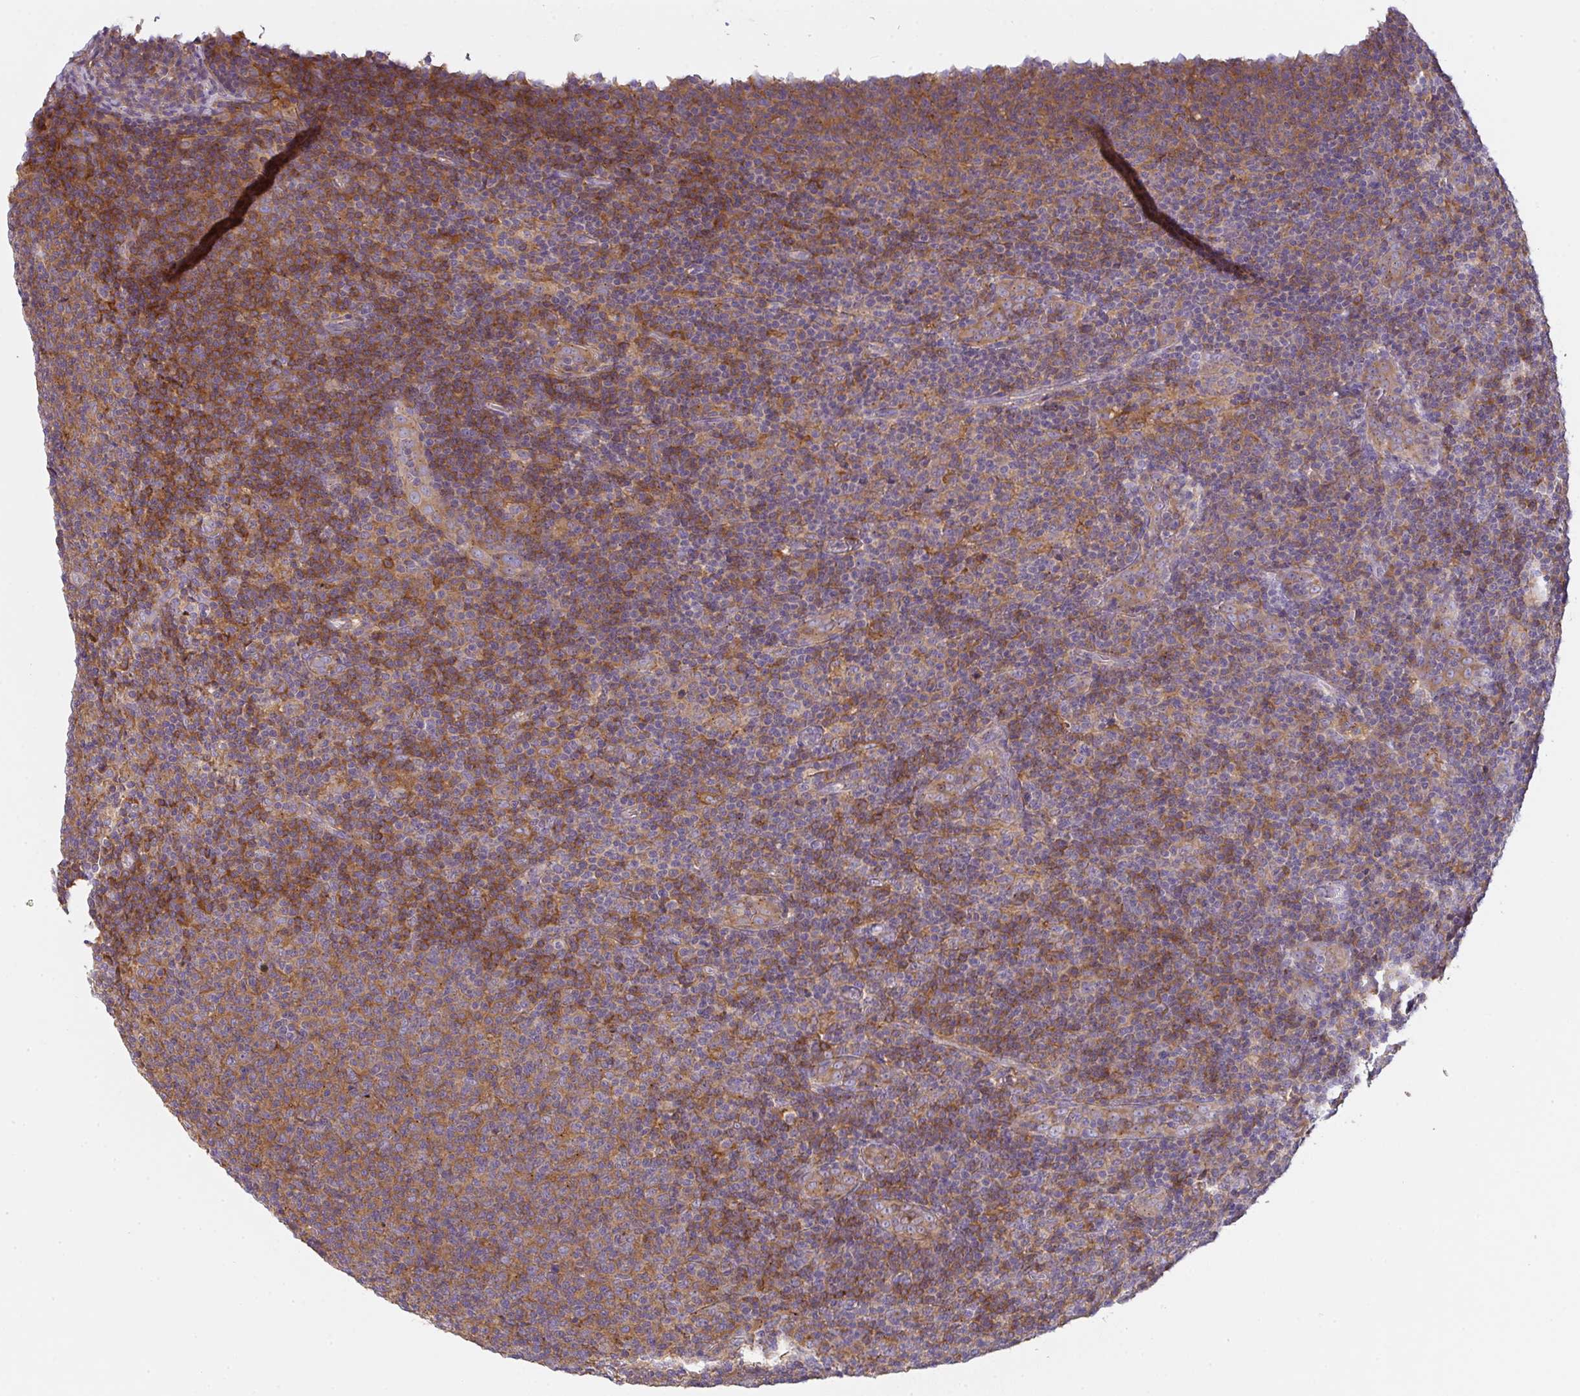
{"staining": {"intensity": "moderate", "quantity": ">75%", "location": "cytoplasmic/membranous"}, "tissue": "lymphoma", "cell_type": "Tumor cells", "image_type": "cancer", "snomed": [{"axis": "morphology", "description": "Malignant lymphoma, non-Hodgkin's type, Low grade"}, {"axis": "topography", "description": "Lymph node"}], "caption": "Immunohistochemical staining of human lymphoma exhibits medium levels of moderate cytoplasmic/membranous protein expression in approximately >75% of tumor cells.", "gene": "SNX5", "patient": {"sex": "male", "age": 66}}